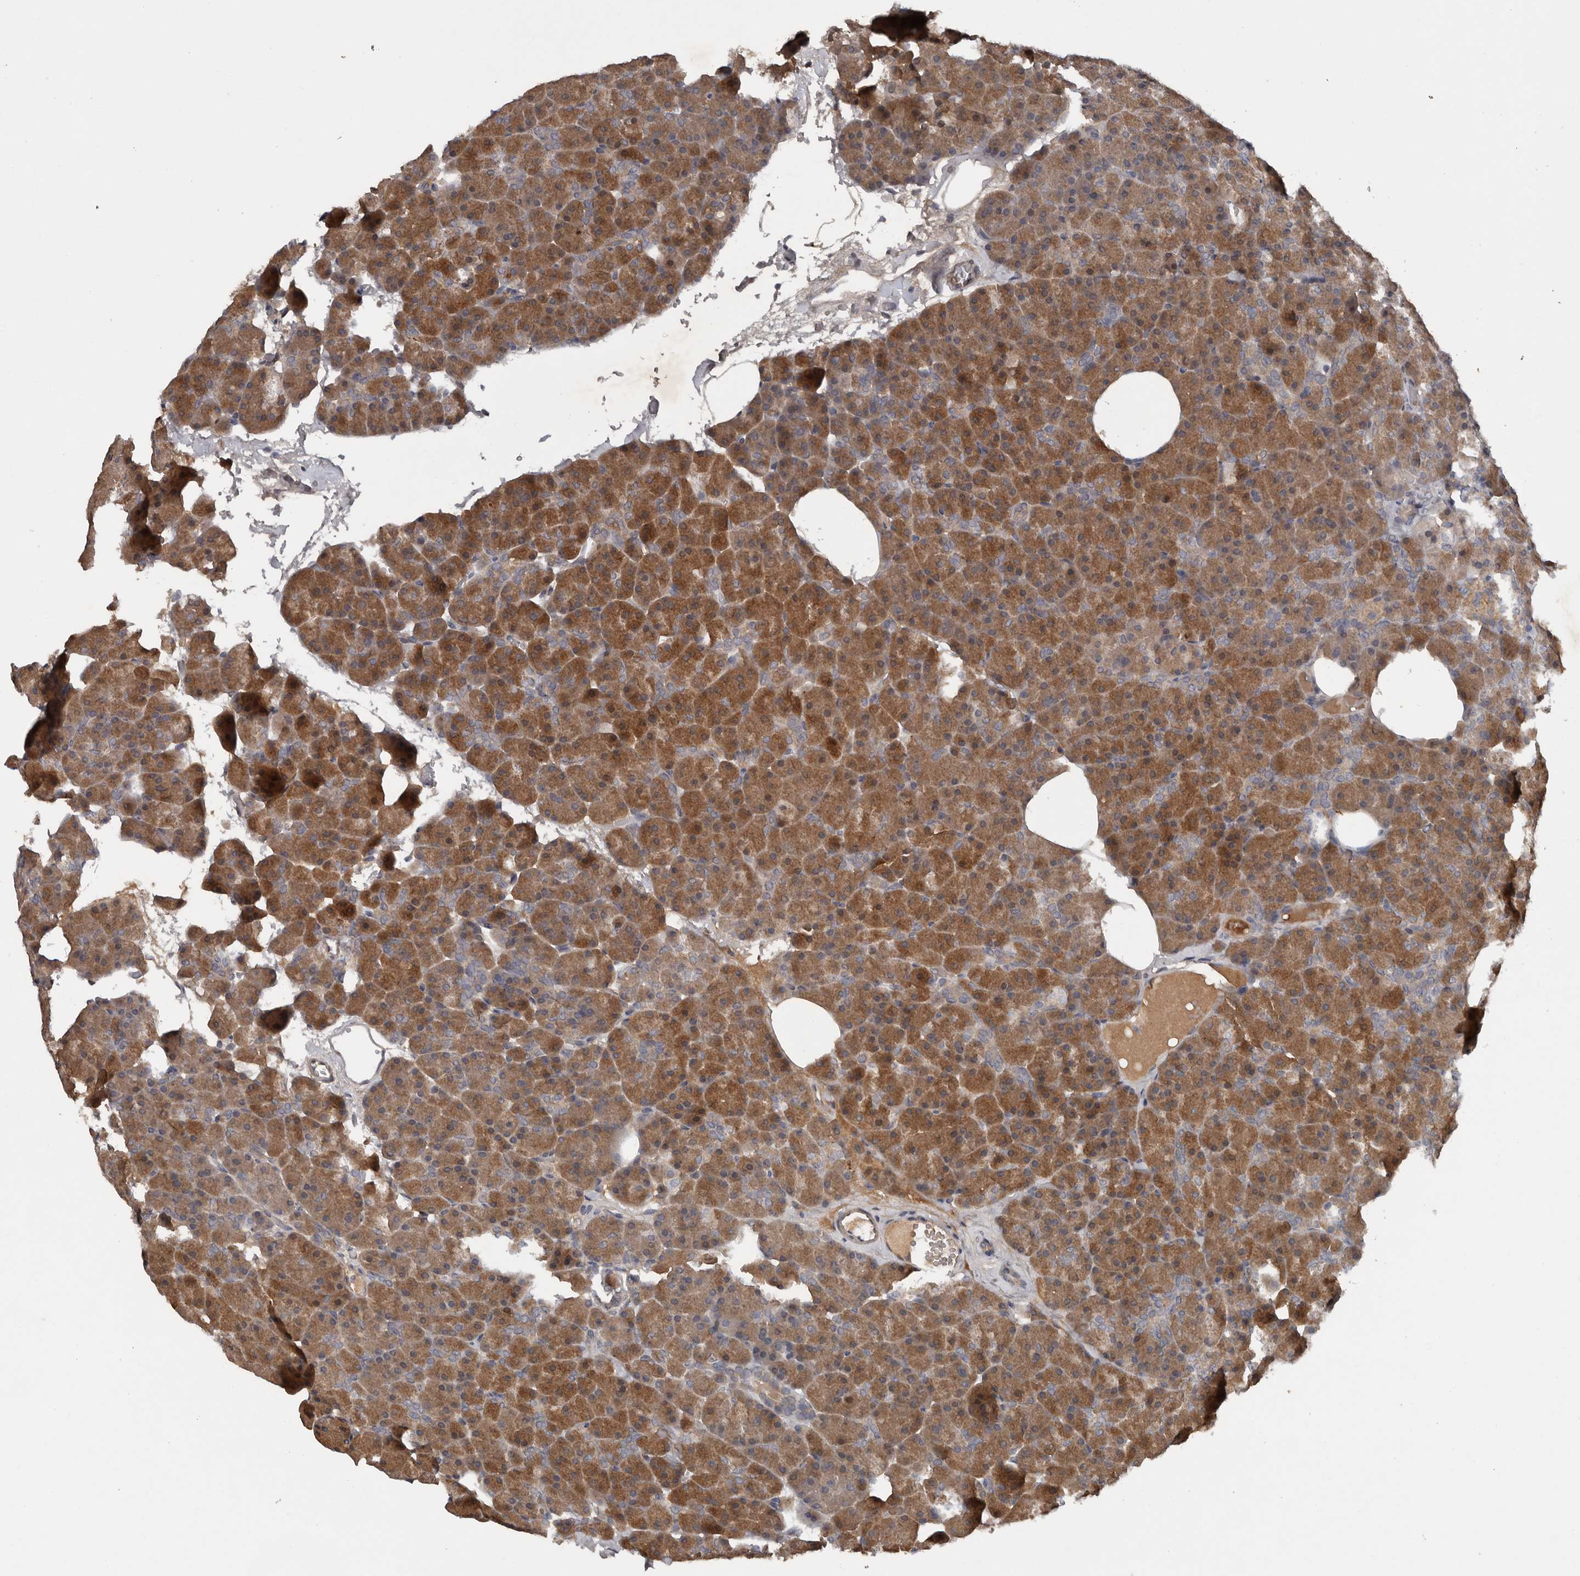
{"staining": {"intensity": "moderate", "quantity": ">75%", "location": "cytoplasmic/membranous"}, "tissue": "pancreas", "cell_type": "Exocrine glandular cells", "image_type": "normal", "snomed": [{"axis": "morphology", "description": "Normal tissue, NOS"}, {"axis": "morphology", "description": "Carcinoid, malignant, NOS"}, {"axis": "topography", "description": "Pancreas"}], "caption": "Brown immunohistochemical staining in normal pancreas exhibits moderate cytoplasmic/membranous staining in approximately >75% of exocrine glandular cells. Nuclei are stained in blue.", "gene": "DNAJB4", "patient": {"sex": "female", "age": 35}}